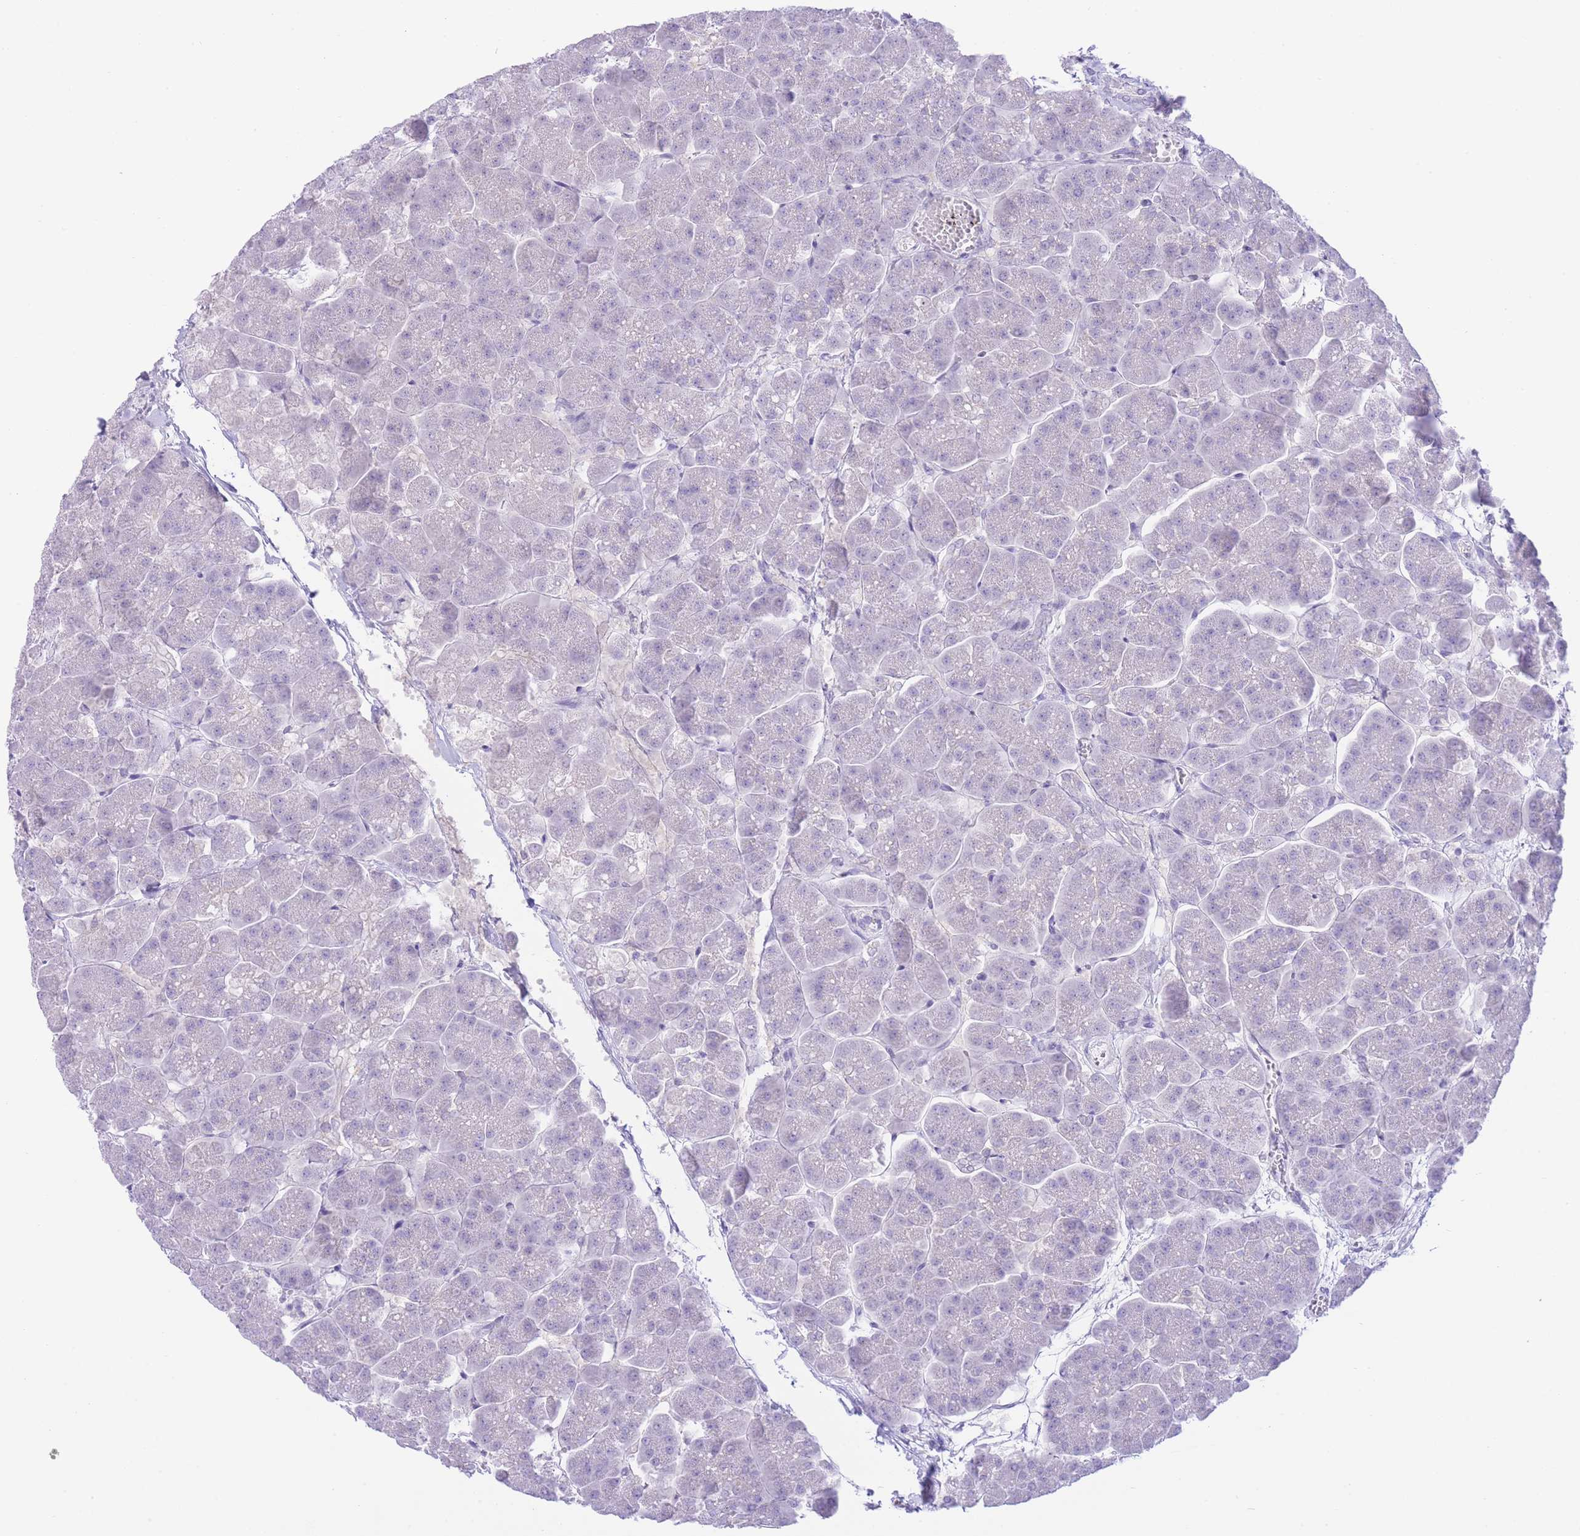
{"staining": {"intensity": "negative", "quantity": "none", "location": "none"}, "tissue": "pancreas", "cell_type": "Exocrine glandular cells", "image_type": "normal", "snomed": [{"axis": "morphology", "description": "Normal tissue, NOS"}, {"axis": "topography", "description": "Pancreas"}, {"axis": "topography", "description": "Peripheral nerve tissue"}], "caption": "High magnification brightfield microscopy of benign pancreas stained with DAB (brown) and counterstained with hematoxylin (blue): exocrine glandular cells show no significant staining. The staining was performed using DAB to visualize the protein expression in brown, while the nuclei were stained in blue with hematoxylin (Magnification: 20x).", "gene": "ZNF212", "patient": {"sex": "male", "age": 54}}